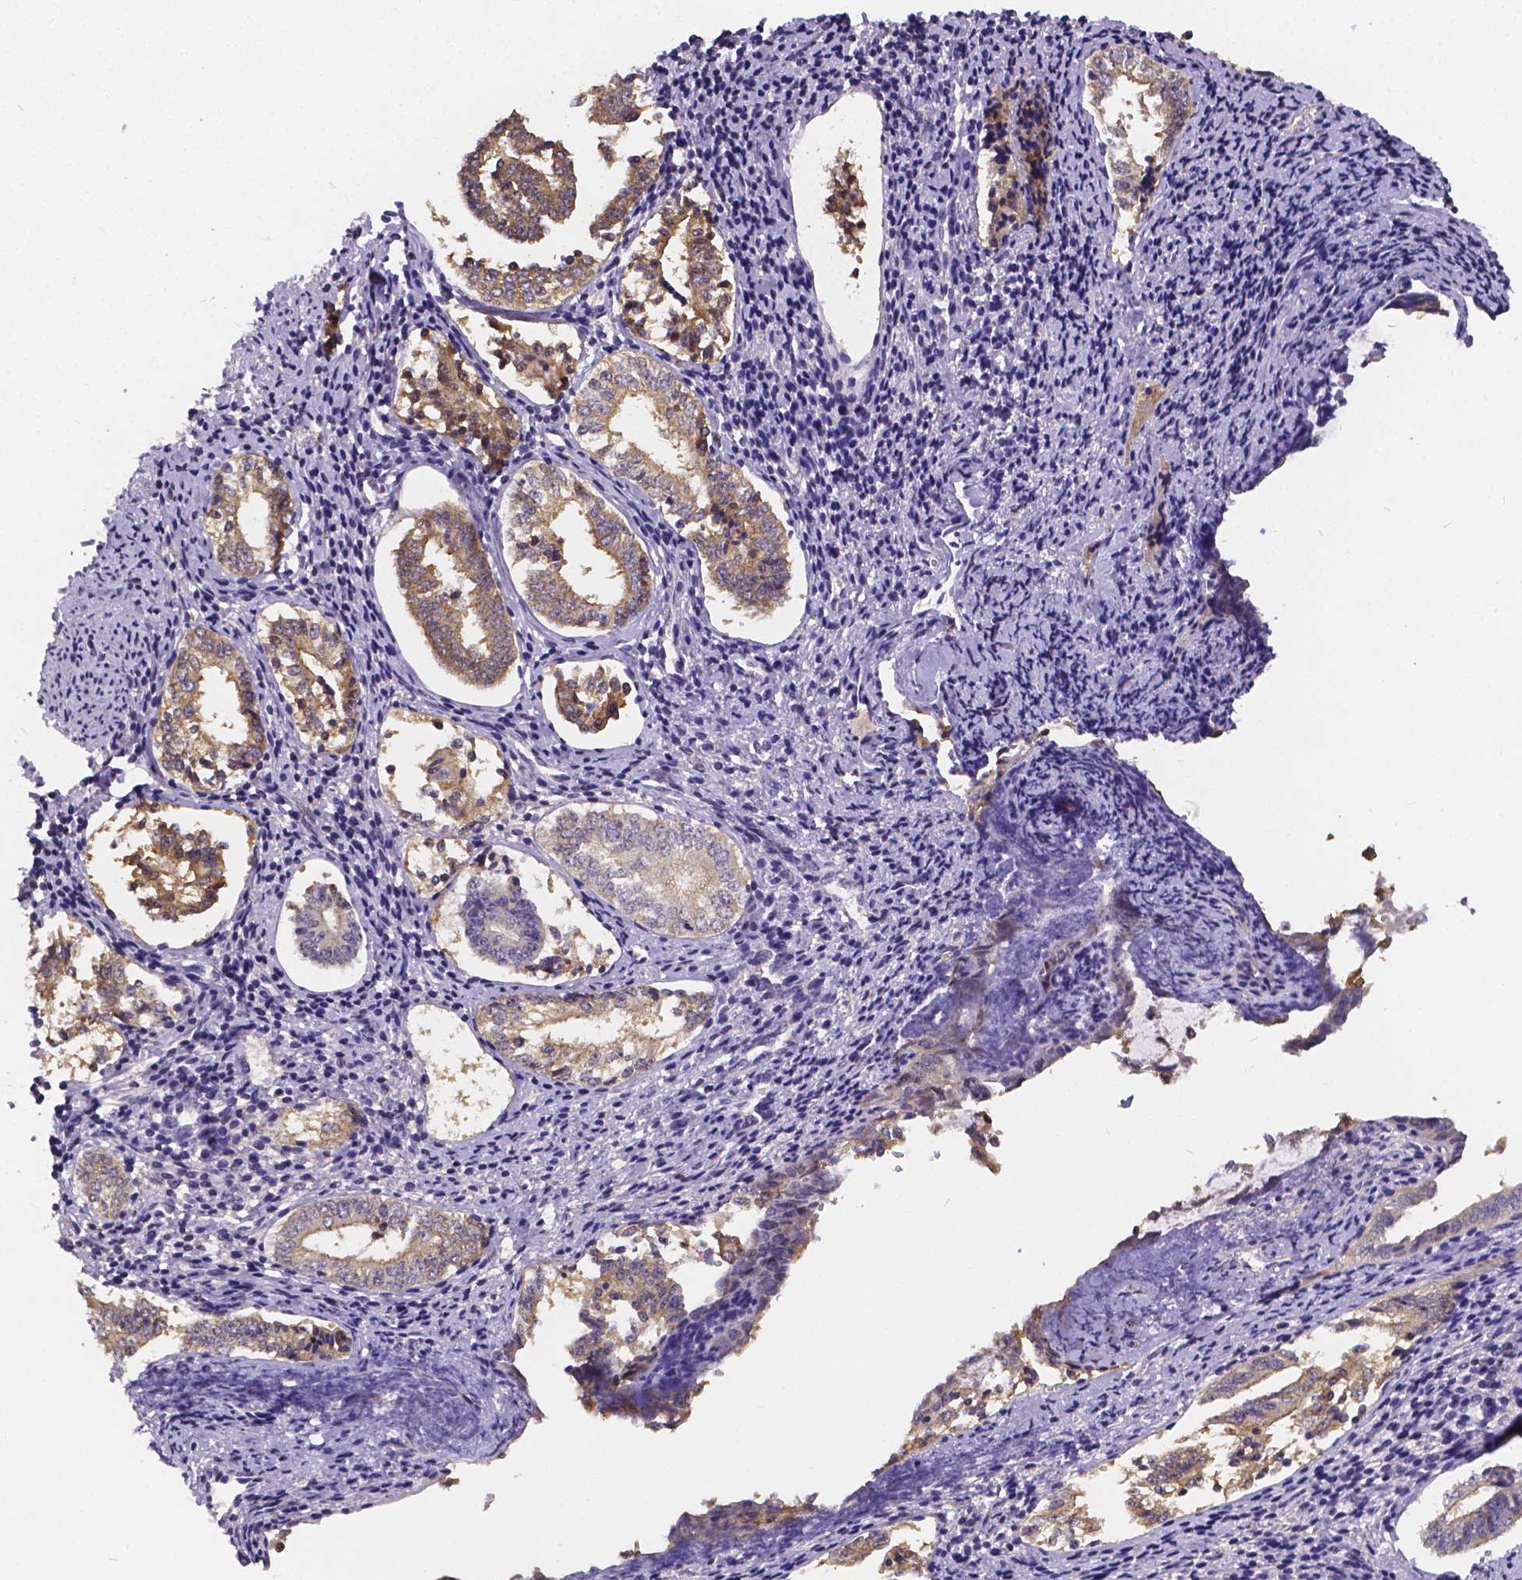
{"staining": {"intensity": "moderate", "quantity": ">75%", "location": "cytoplasmic/membranous"}, "tissue": "cervical cancer", "cell_type": "Tumor cells", "image_type": "cancer", "snomed": [{"axis": "morphology", "description": "Squamous cell carcinoma, NOS"}, {"axis": "topography", "description": "Cervix"}], "caption": "About >75% of tumor cells in human cervical cancer reveal moderate cytoplasmic/membranous protein staining as visualized by brown immunohistochemical staining.", "gene": "CTNNA2", "patient": {"sex": "female", "age": 59}}